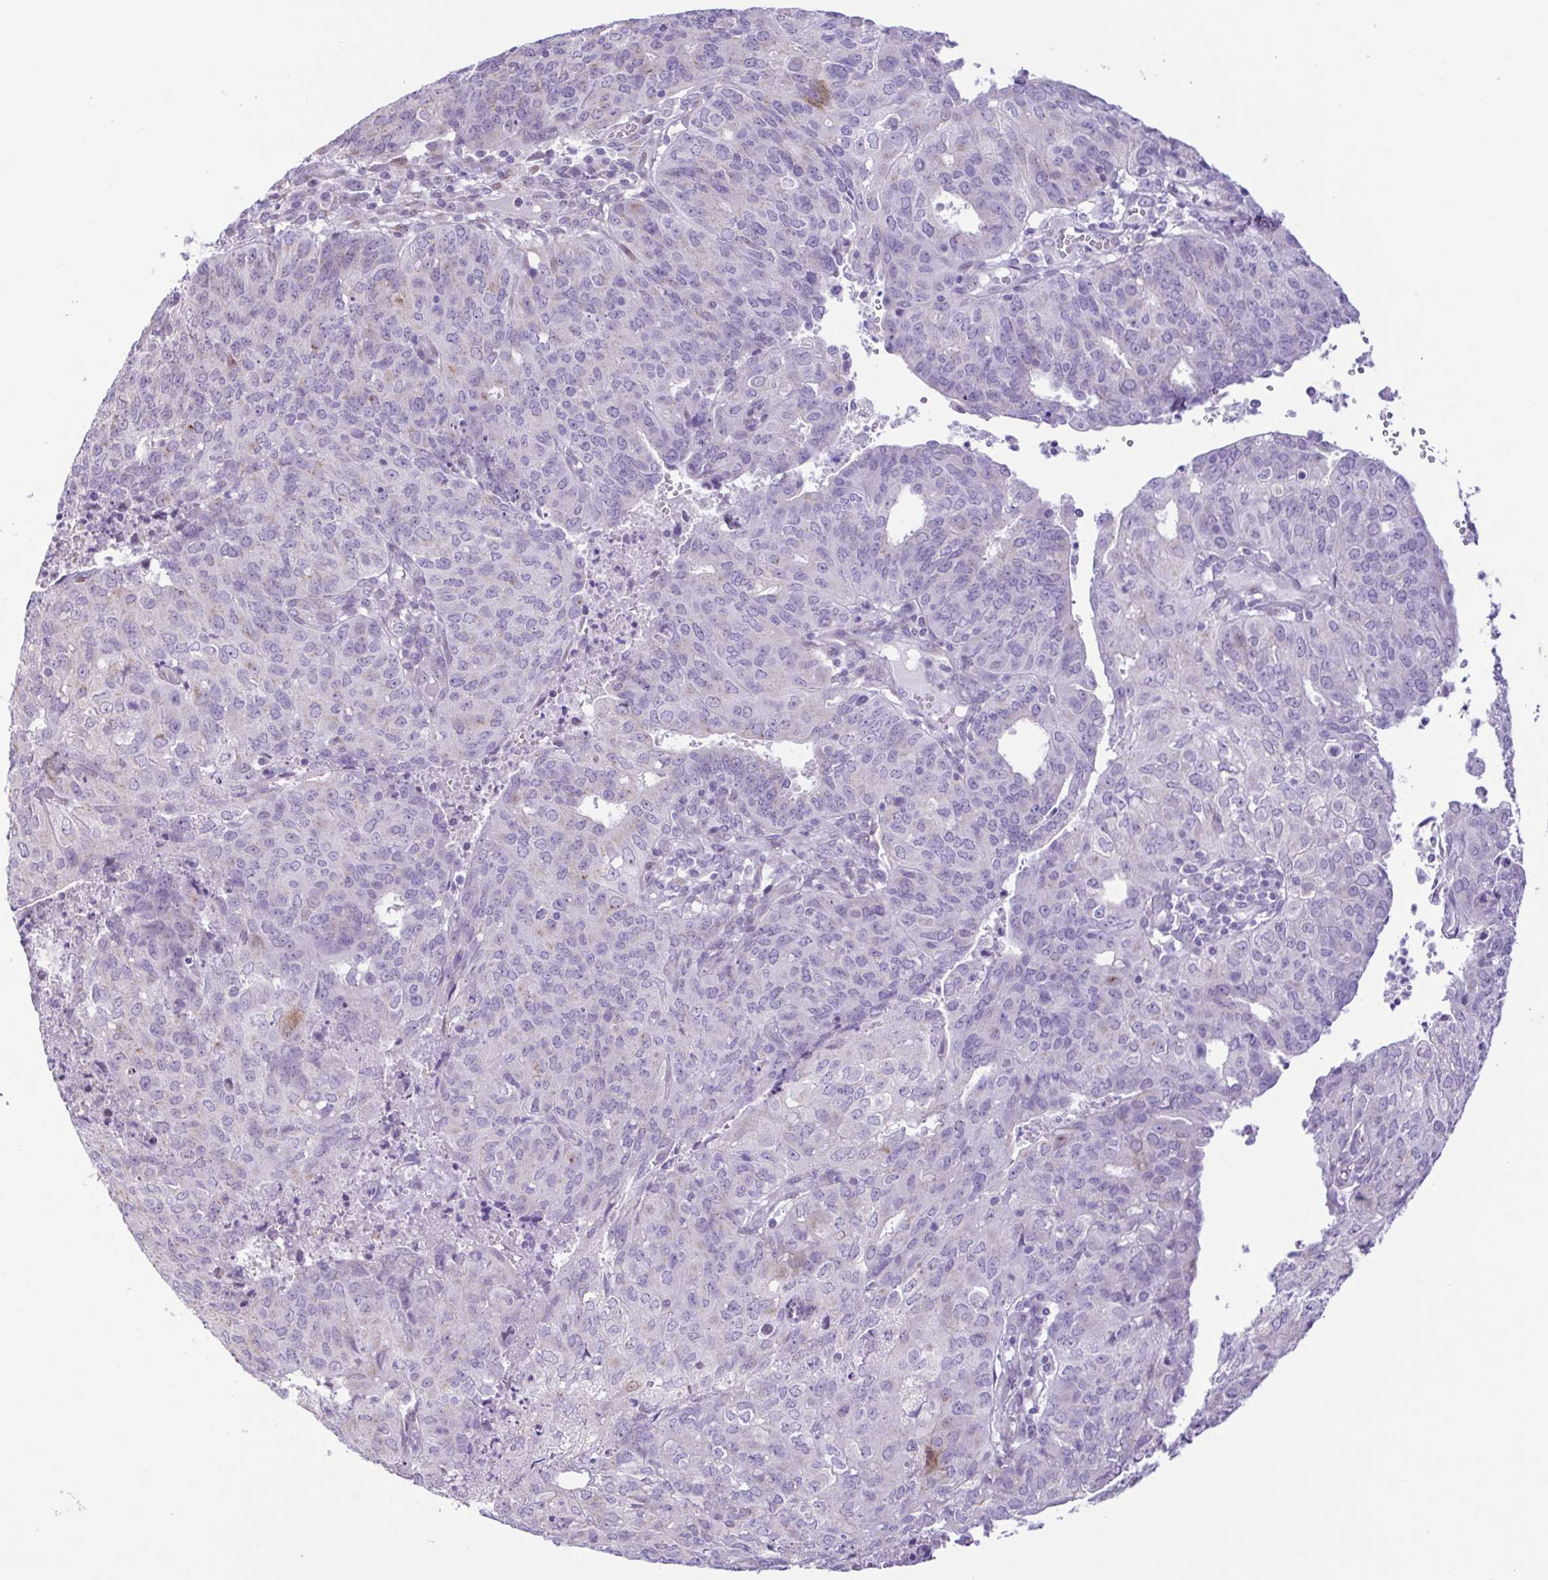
{"staining": {"intensity": "negative", "quantity": "none", "location": "none"}, "tissue": "endometrial cancer", "cell_type": "Tumor cells", "image_type": "cancer", "snomed": [{"axis": "morphology", "description": "Adenocarcinoma, NOS"}, {"axis": "topography", "description": "Endometrium"}], "caption": "Image shows no significant protein positivity in tumor cells of endometrial cancer.", "gene": "TGM3", "patient": {"sex": "female", "age": 82}}